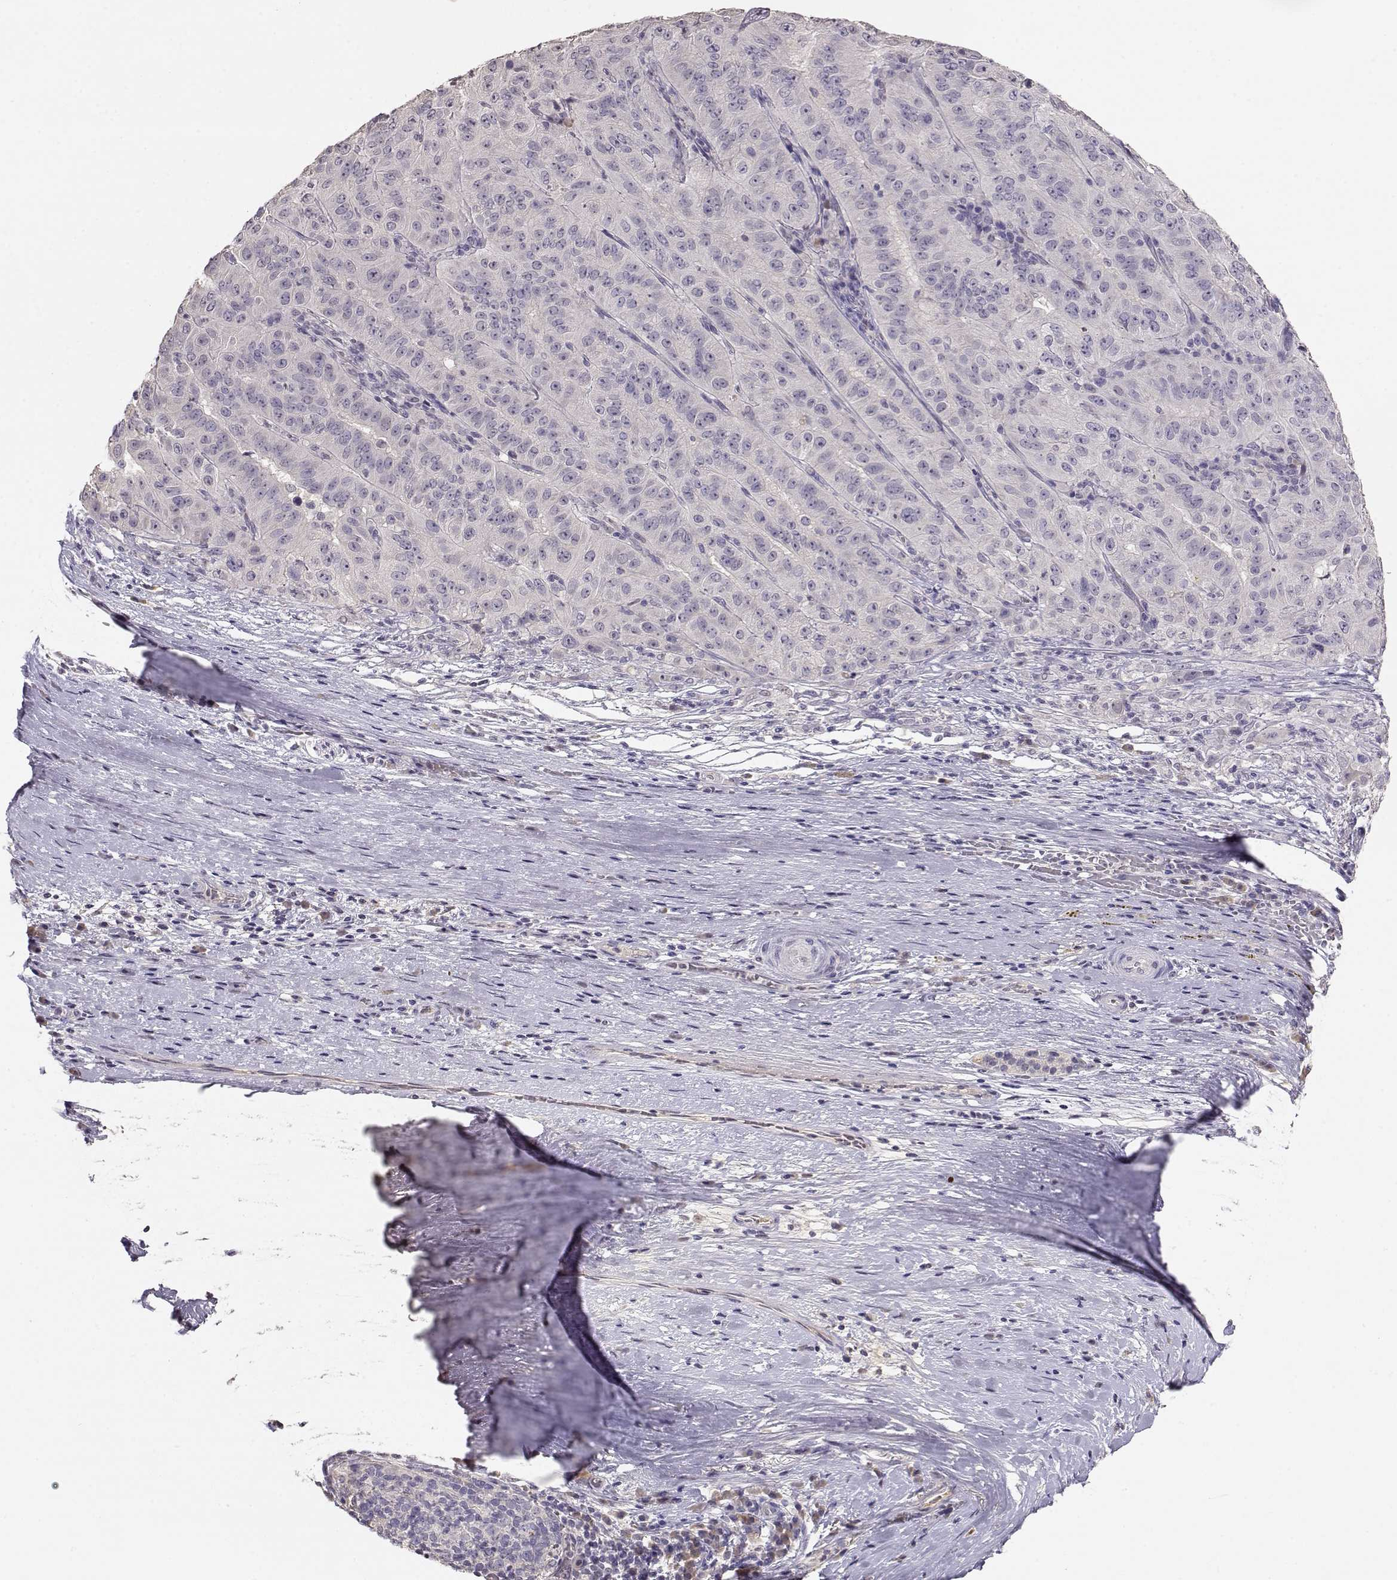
{"staining": {"intensity": "negative", "quantity": "none", "location": "none"}, "tissue": "pancreatic cancer", "cell_type": "Tumor cells", "image_type": "cancer", "snomed": [{"axis": "morphology", "description": "Adenocarcinoma, NOS"}, {"axis": "topography", "description": "Pancreas"}], "caption": "The histopathology image demonstrates no staining of tumor cells in pancreatic cancer (adenocarcinoma).", "gene": "TACR1", "patient": {"sex": "male", "age": 63}}